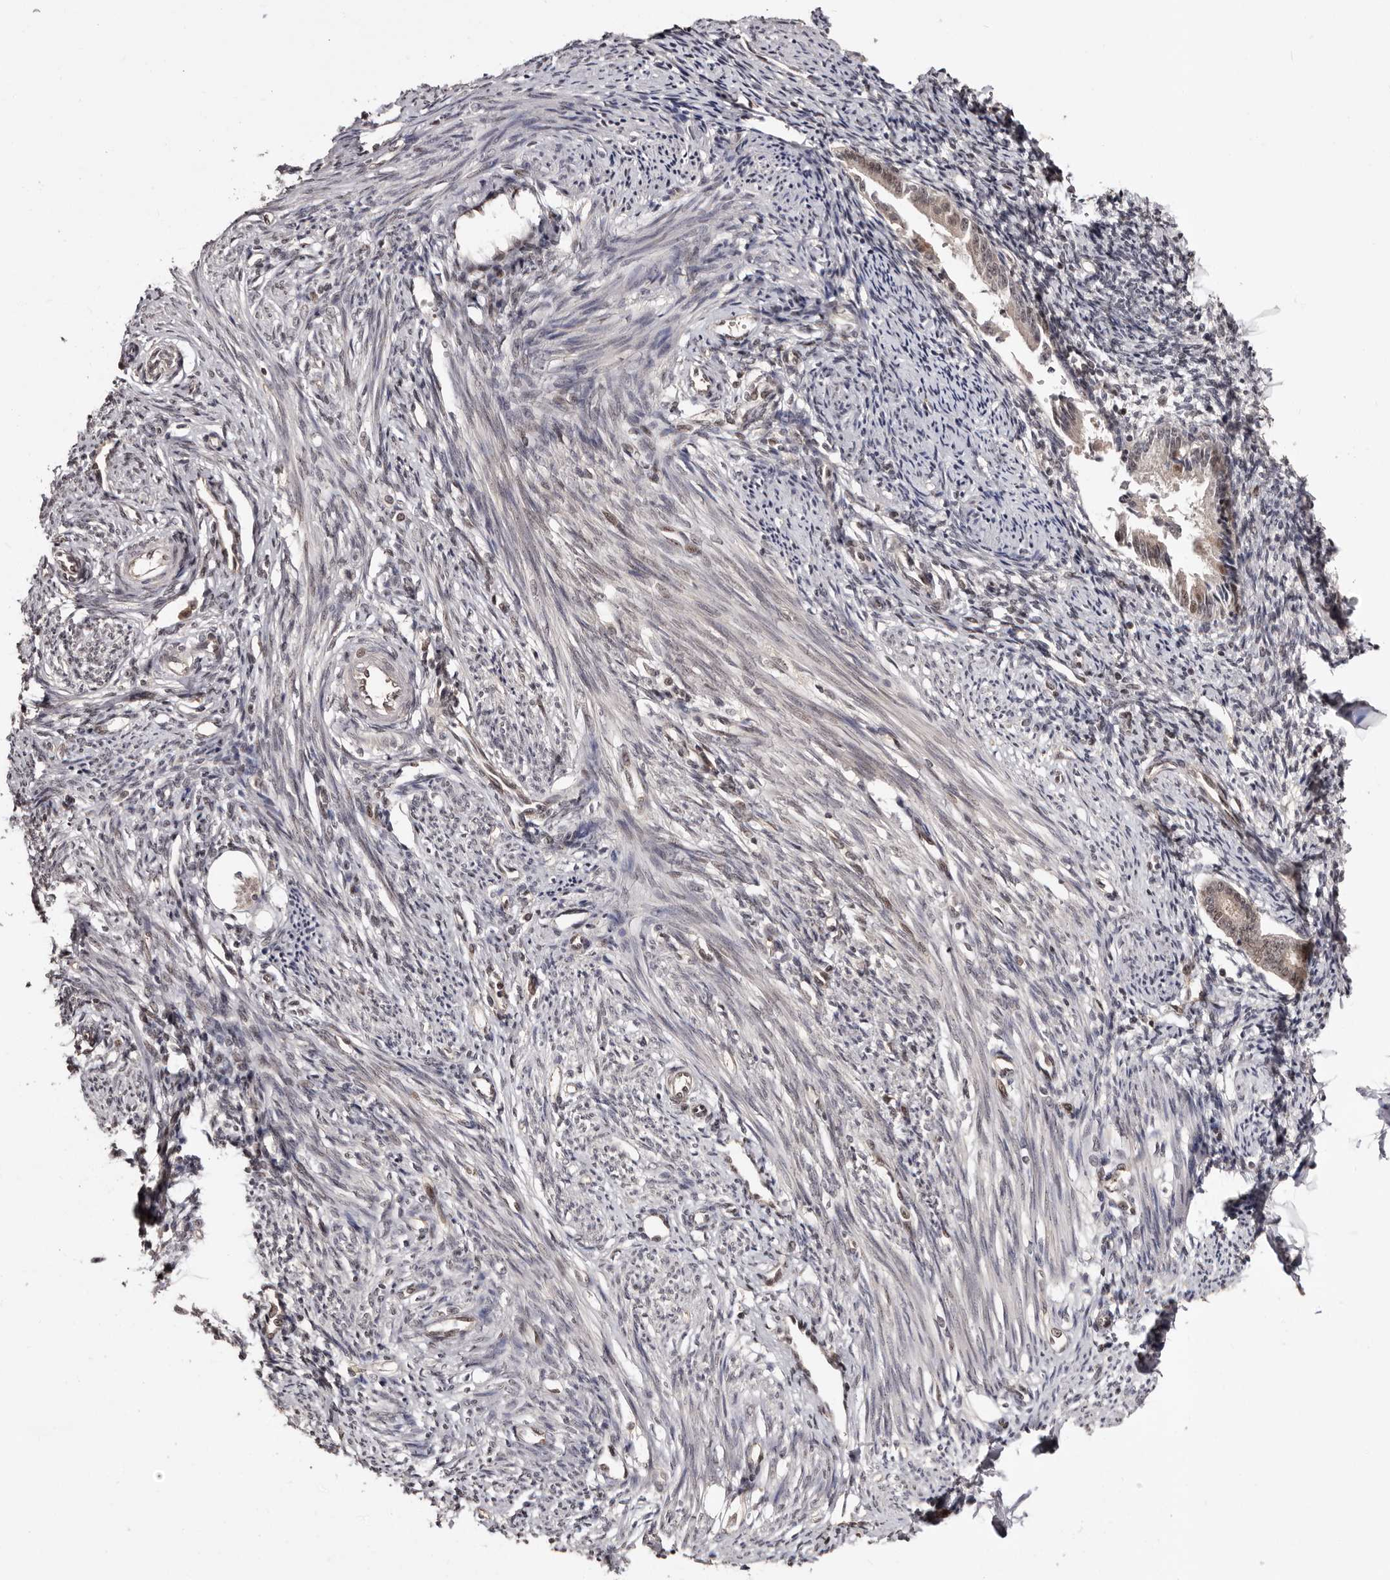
{"staining": {"intensity": "weak", "quantity": "<25%", "location": "cytoplasmic/membranous"}, "tissue": "endometrium", "cell_type": "Cells in endometrial stroma", "image_type": "normal", "snomed": [{"axis": "morphology", "description": "Normal tissue, NOS"}, {"axis": "topography", "description": "Endometrium"}], "caption": "Endometrium stained for a protein using IHC exhibits no expression cells in endometrial stroma.", "gene": "TBC1D22B", "patient": {"sex": "female", "age": 56}}